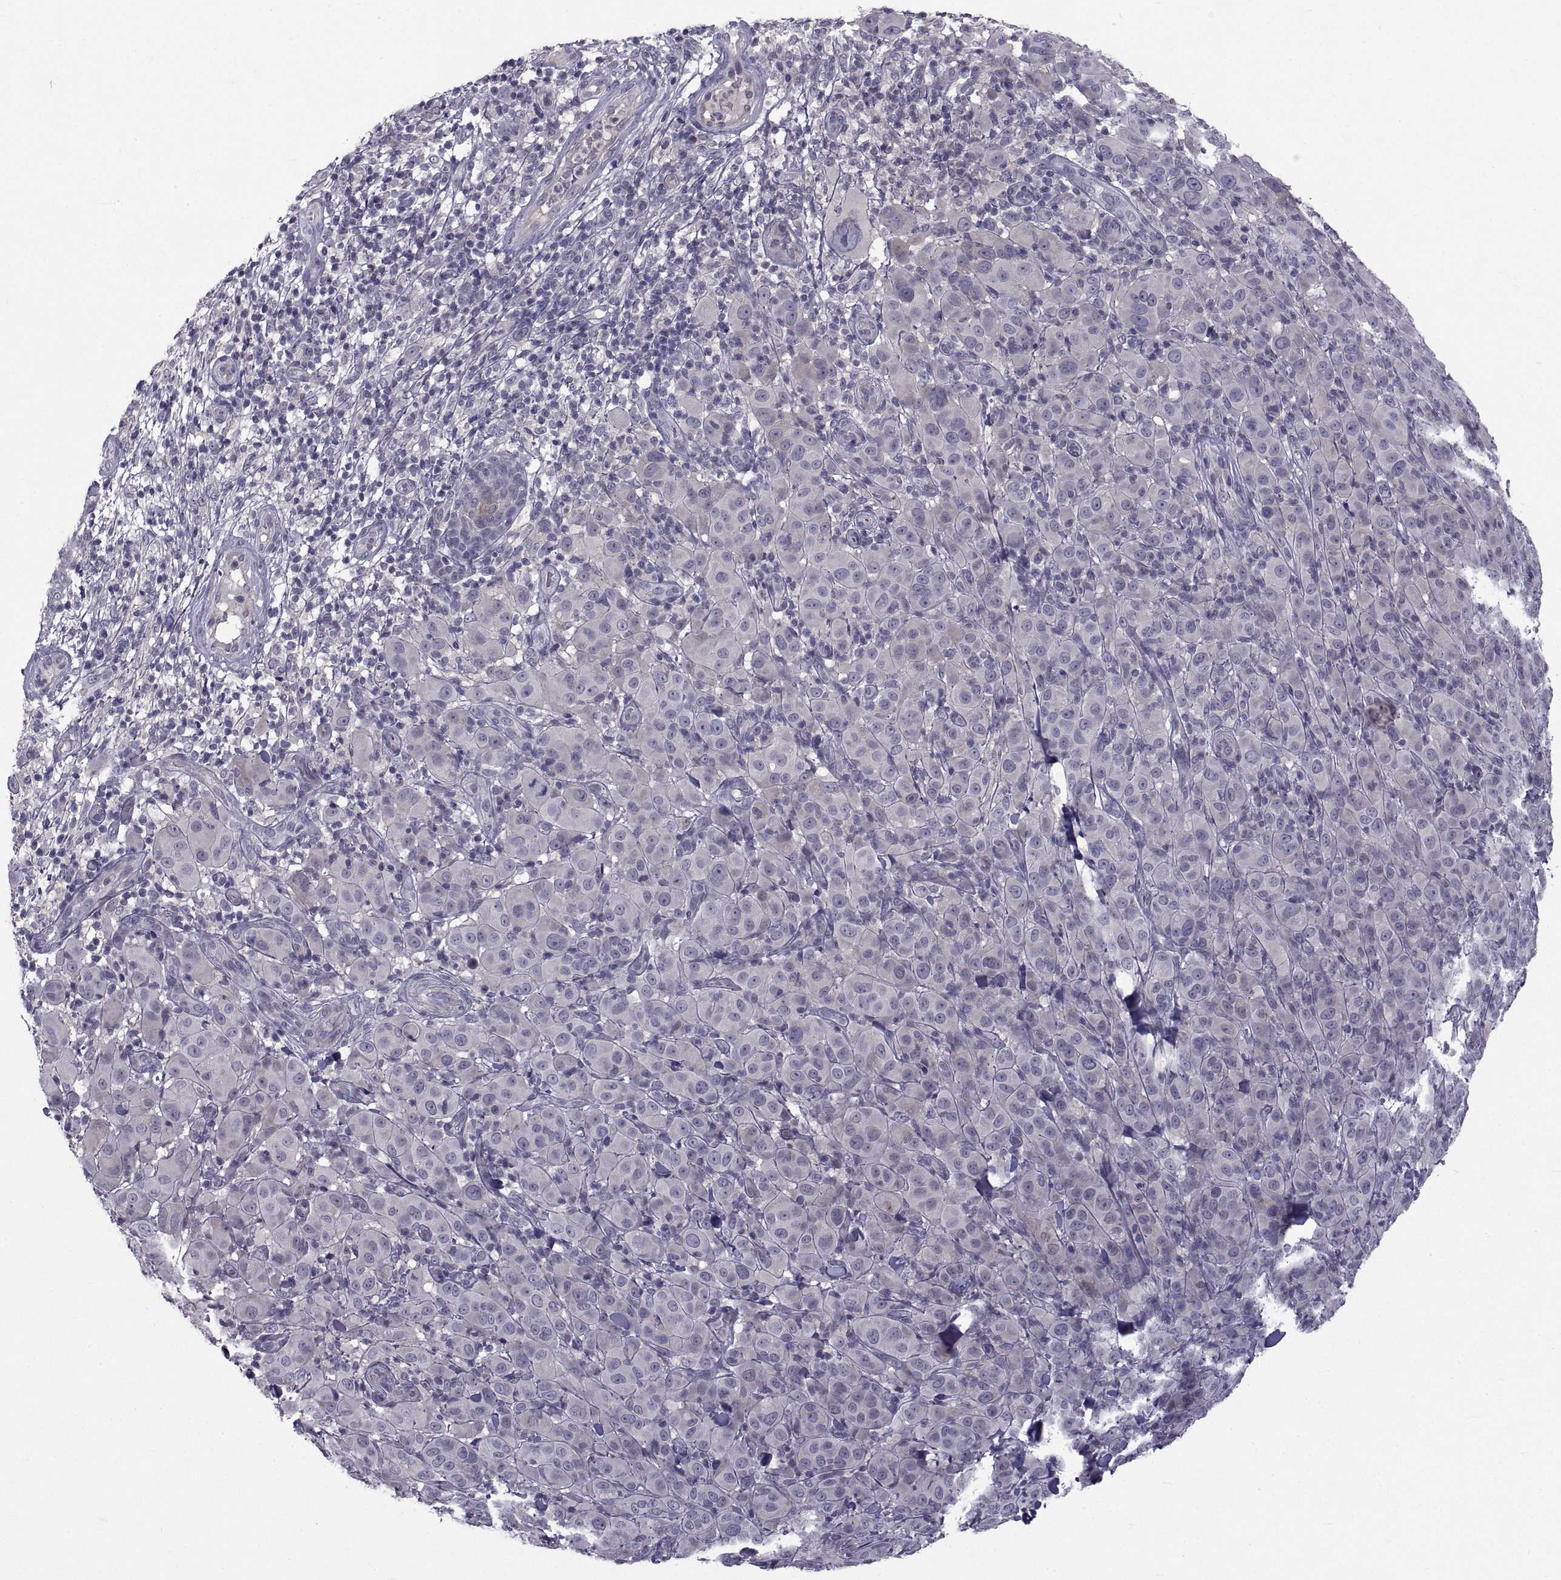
{"staining": {"intensity": "weak", "quantity": "25%-75%", "location": "cytoplasmic/membranous"}, "tissue": "melanoma", "cell_type": "Tumor cells", "image_type": "cancer", "snomed": [{"axis": "morphology", "description": "Malignant melanoma, NOS"}, {"axis": "topography", "description": "Skin"}], "caption": "Melanoma stained for a protein shows weak cytoplasmic/membranous positivity in tumor cells.", "gene": "NPTX2", "patient": {"sex": "female", "age": 87}}